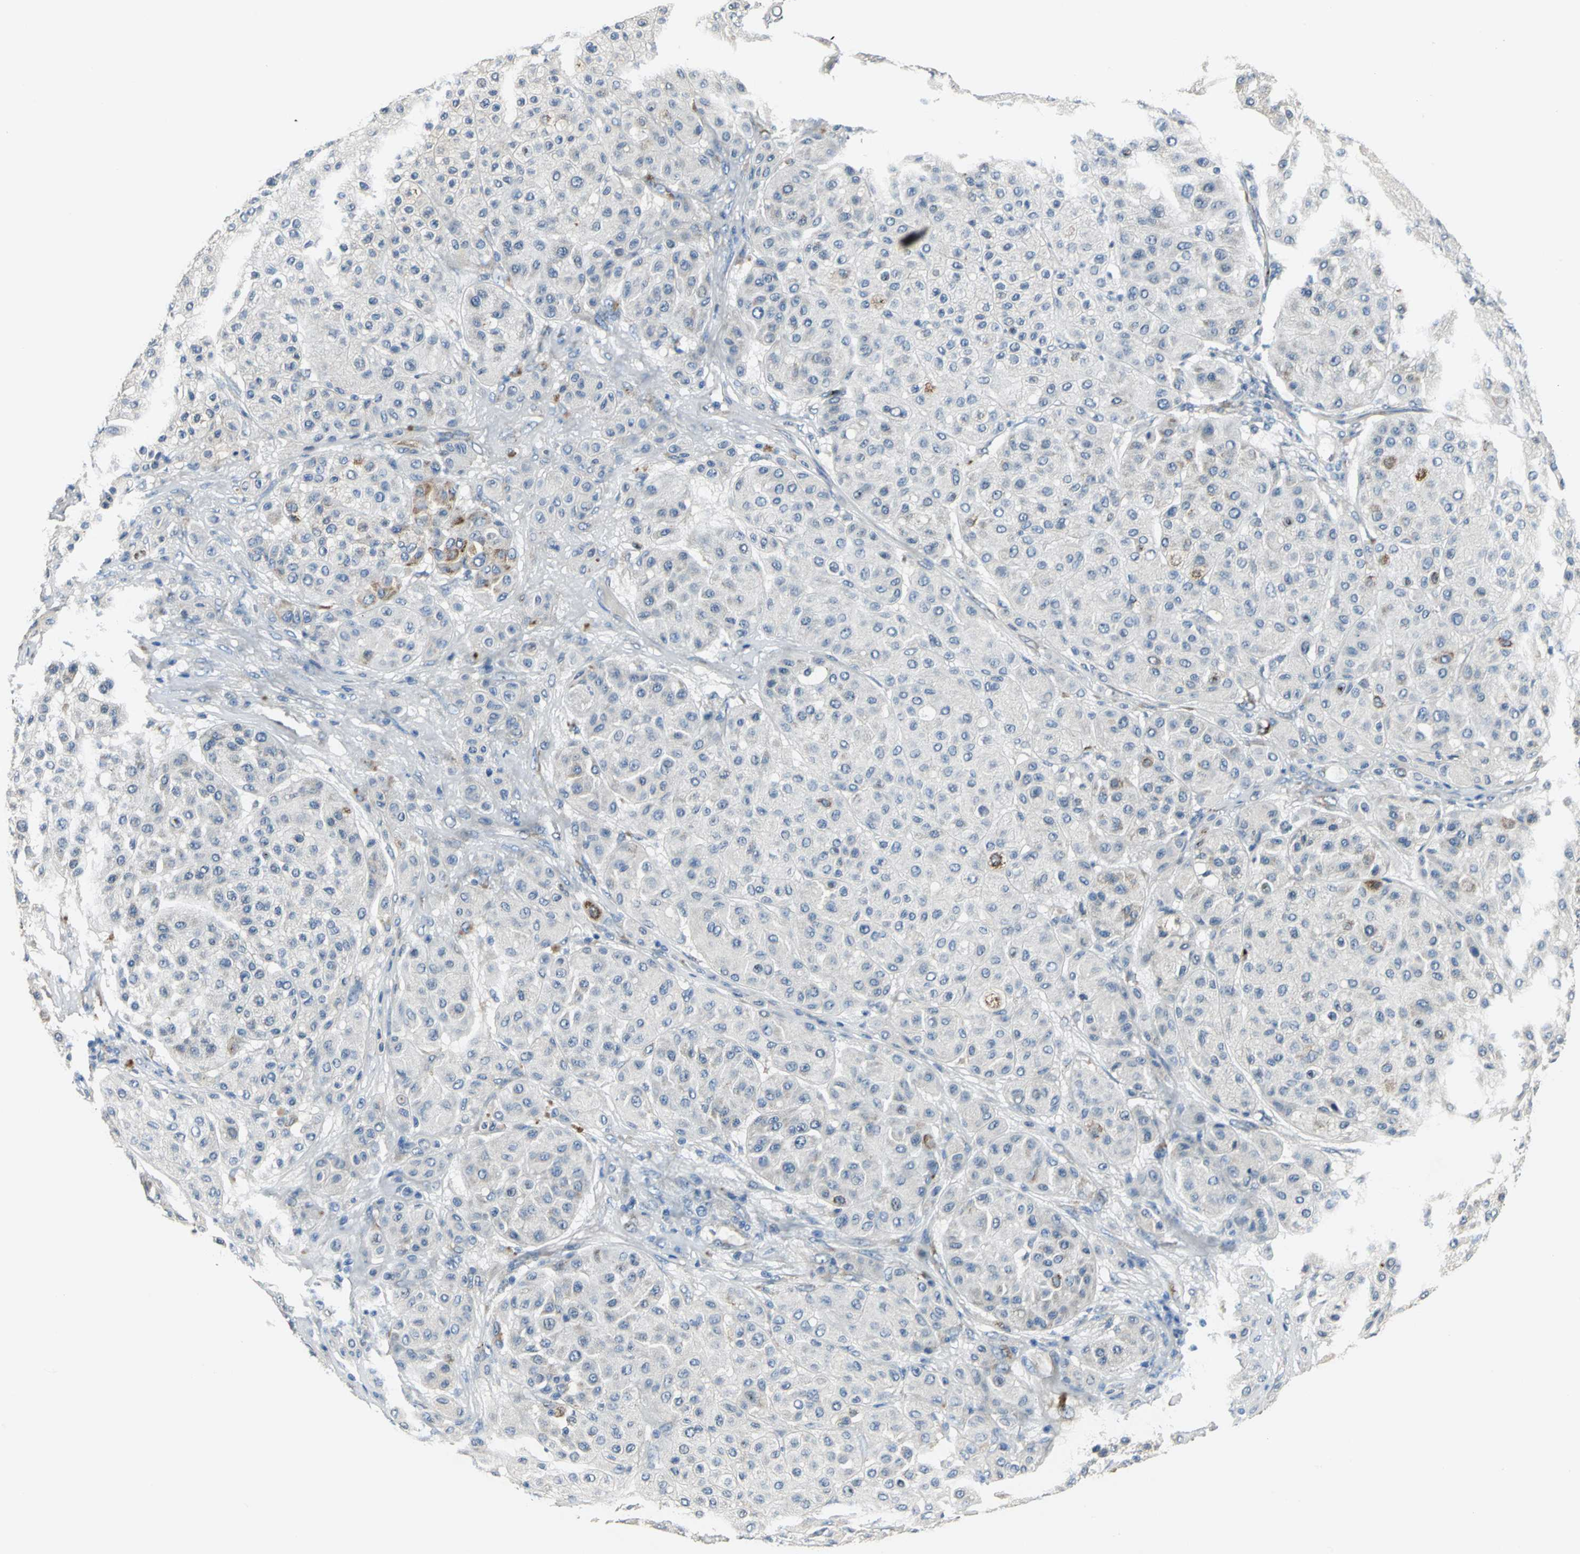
{"staining": {"intensity": "weak", "quantity": "<25%", "location": "cytoplasmic/membranous"}, "tissue": "melanoma", "cell_type": "Tumor cells", "image_type": "cancer", "snomed": [{"axis": "morphology", "description": "Normal tissue, NOS"}, {"axis": "morphology", "description": "Malignant melanoma, Metastatic site"}, {"axis": "topography", "description": "Skin"}], "caption": "Micrograph shows no protein expression in tumor cells of malignant melanoma (metastatic site) tissue. (DAB immunohistochemistry with hematoxylin counter stain).", "gene": "B3GNT2", "patient": {"sex": "male", "age": 41}}